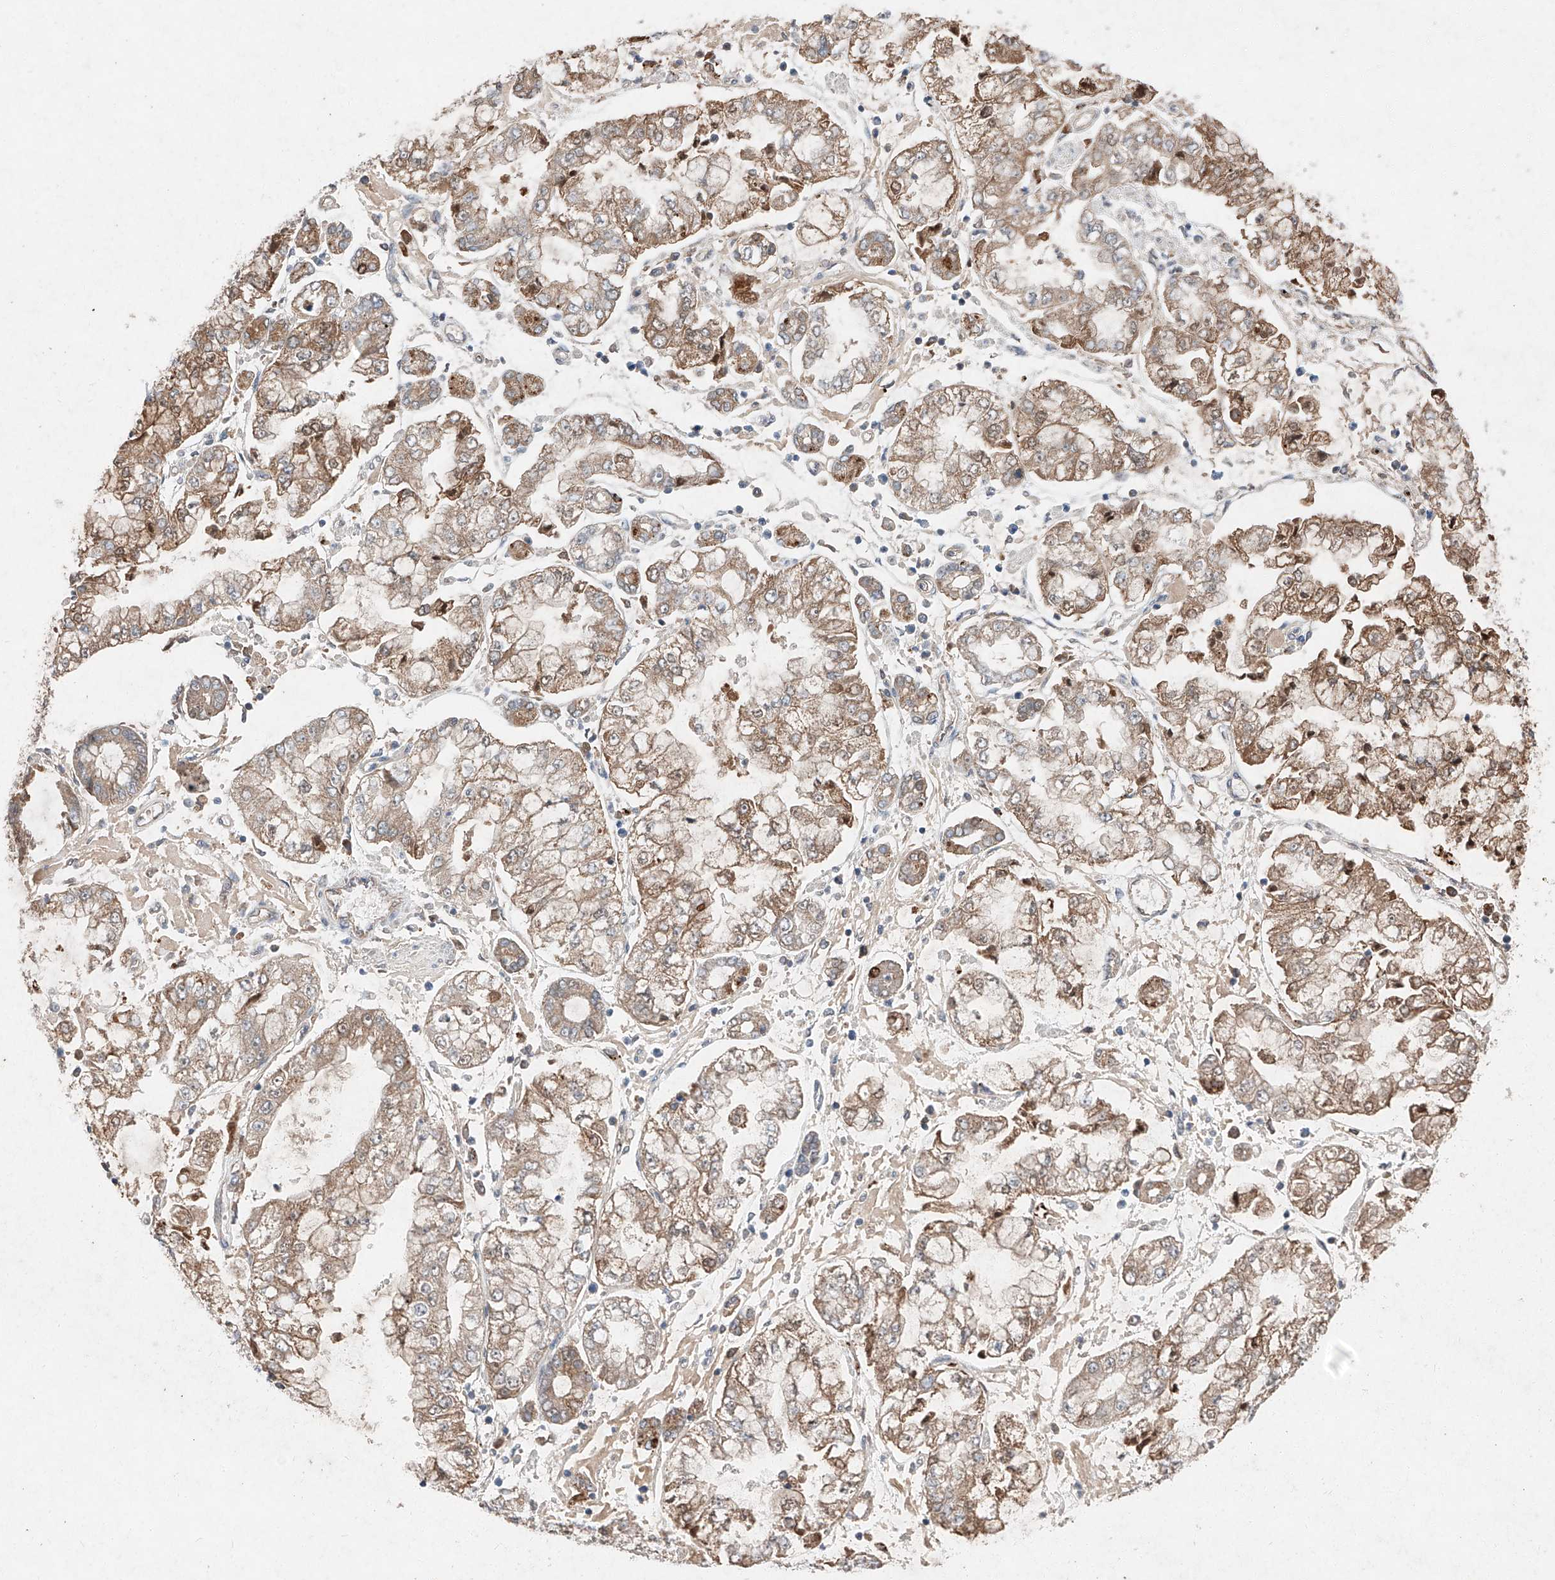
{"staining": {"intensity": "moderate", "quantity": ">75%", "location": "cytoplasmic/membranous"}, "tissue": "stomach cancer", "cell_type": "Tumor cells", "image_type": "cancer", "snomed": [{"axis": "morphology", "description": "Adenocarcinoma, NOS"}, {"axis": "topography", "description": "Stomach"}], "caption": "Brown immunohistochemical staining in human stomach adenocarcinoma displays moderate cytoplasmic/membranous expression in about >75% of tumor cells.", "gene": "RUSC1", "patient": {"sex": "male", "age": 76}}